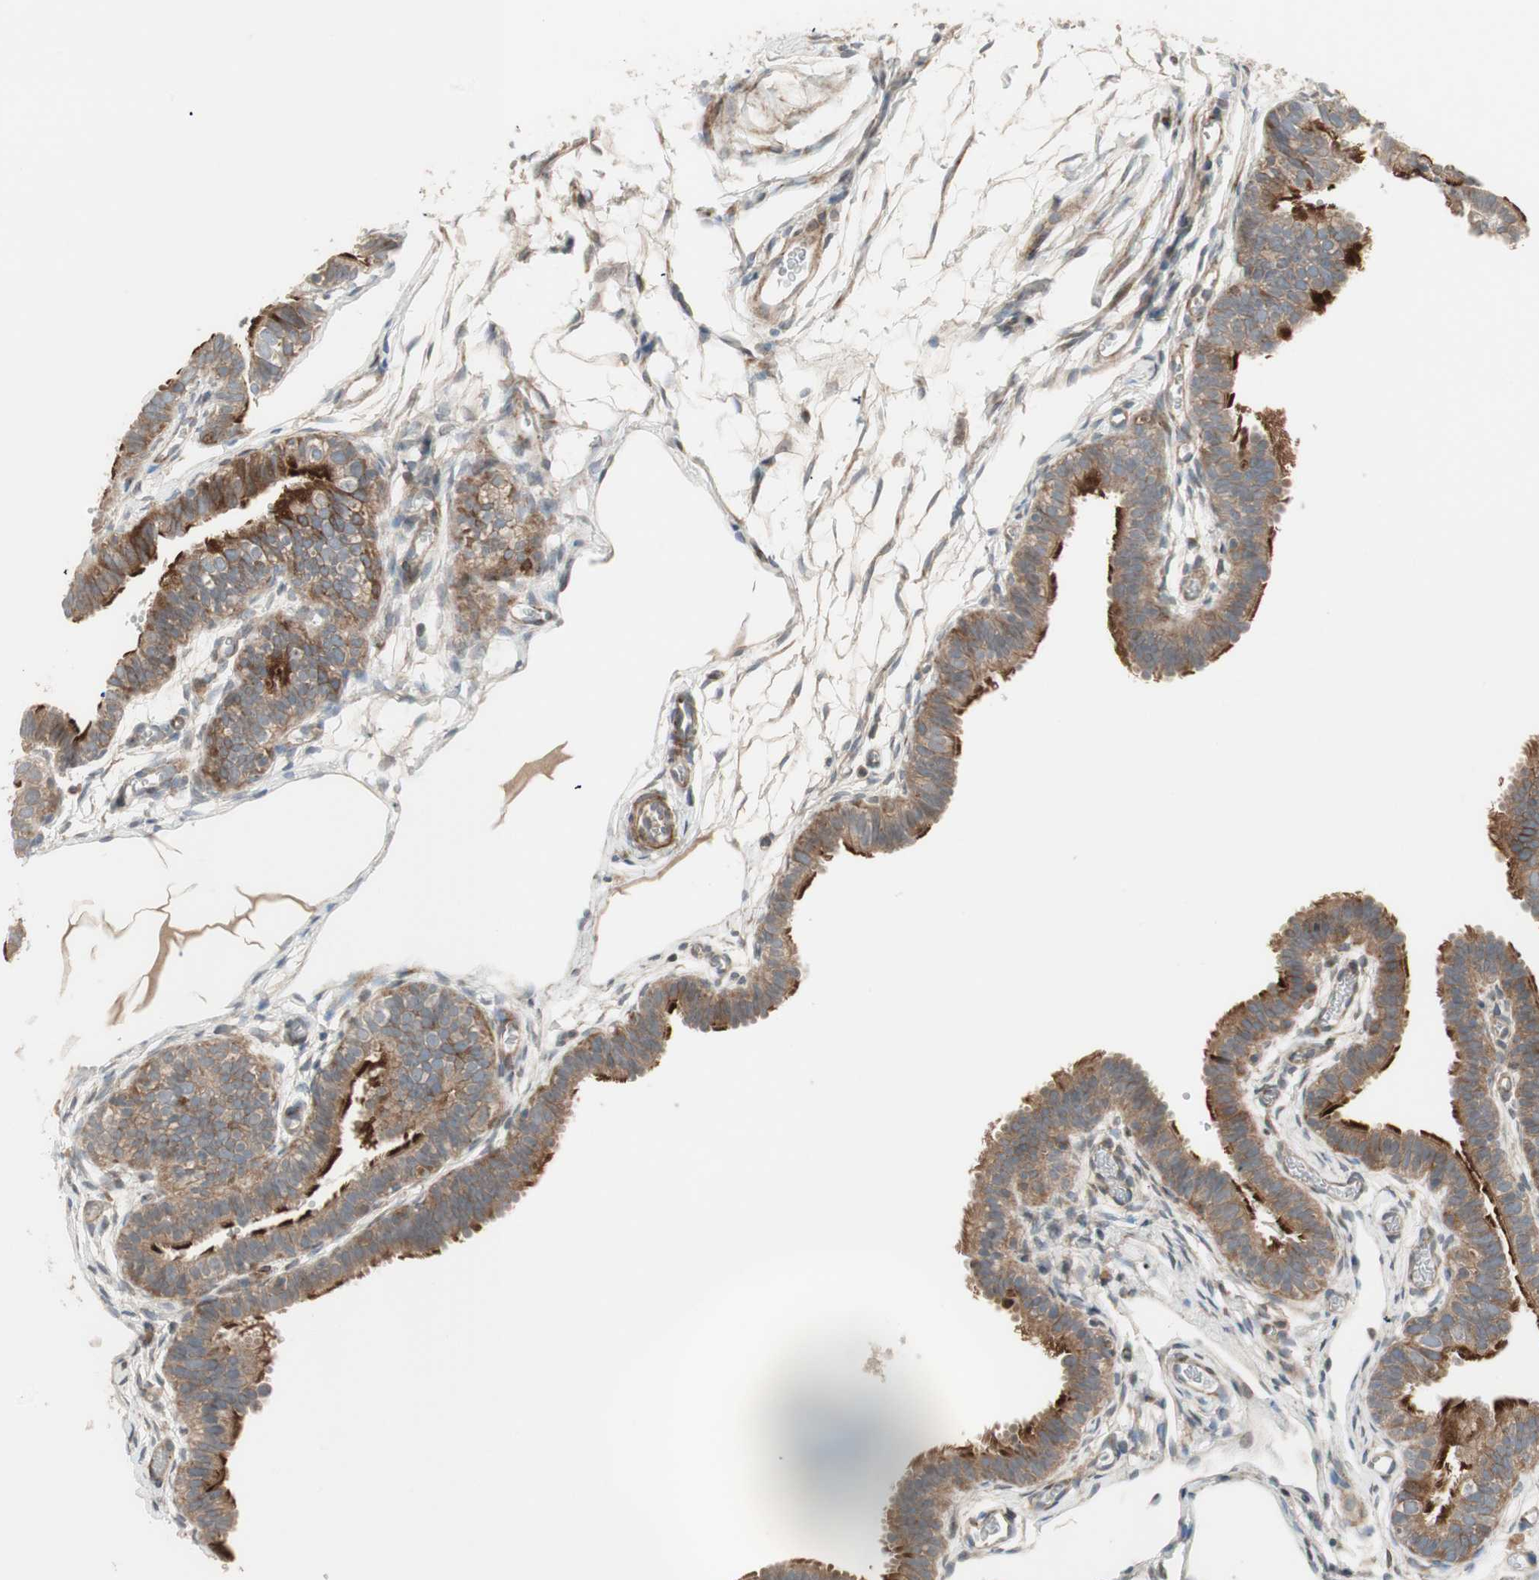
{"staining": {"intensity": "strong", "quantity": ">75%", "location": "cytoplasmic/membranous"}, "tissue": "fallopian tube", "cell_type": "Glandular cells", "image_type": "normal", "snomed": [{"axis": "morphology", "description": "Normal tissue, NOS"}, {"axis": "topography", "description": "Fallopian tube"}, {"axis": "topography", "description": "Placenta"}], "caption": "A high amount of strong cytoplasmic/membranous expression is present in about >75% of glandular cells in normal fallopian tube. (brown staining indicates protein expression, while blue staining denotes nuclei).", "gene": "PPP2R5E", "patient": {"sex": "female", "age": 34}}